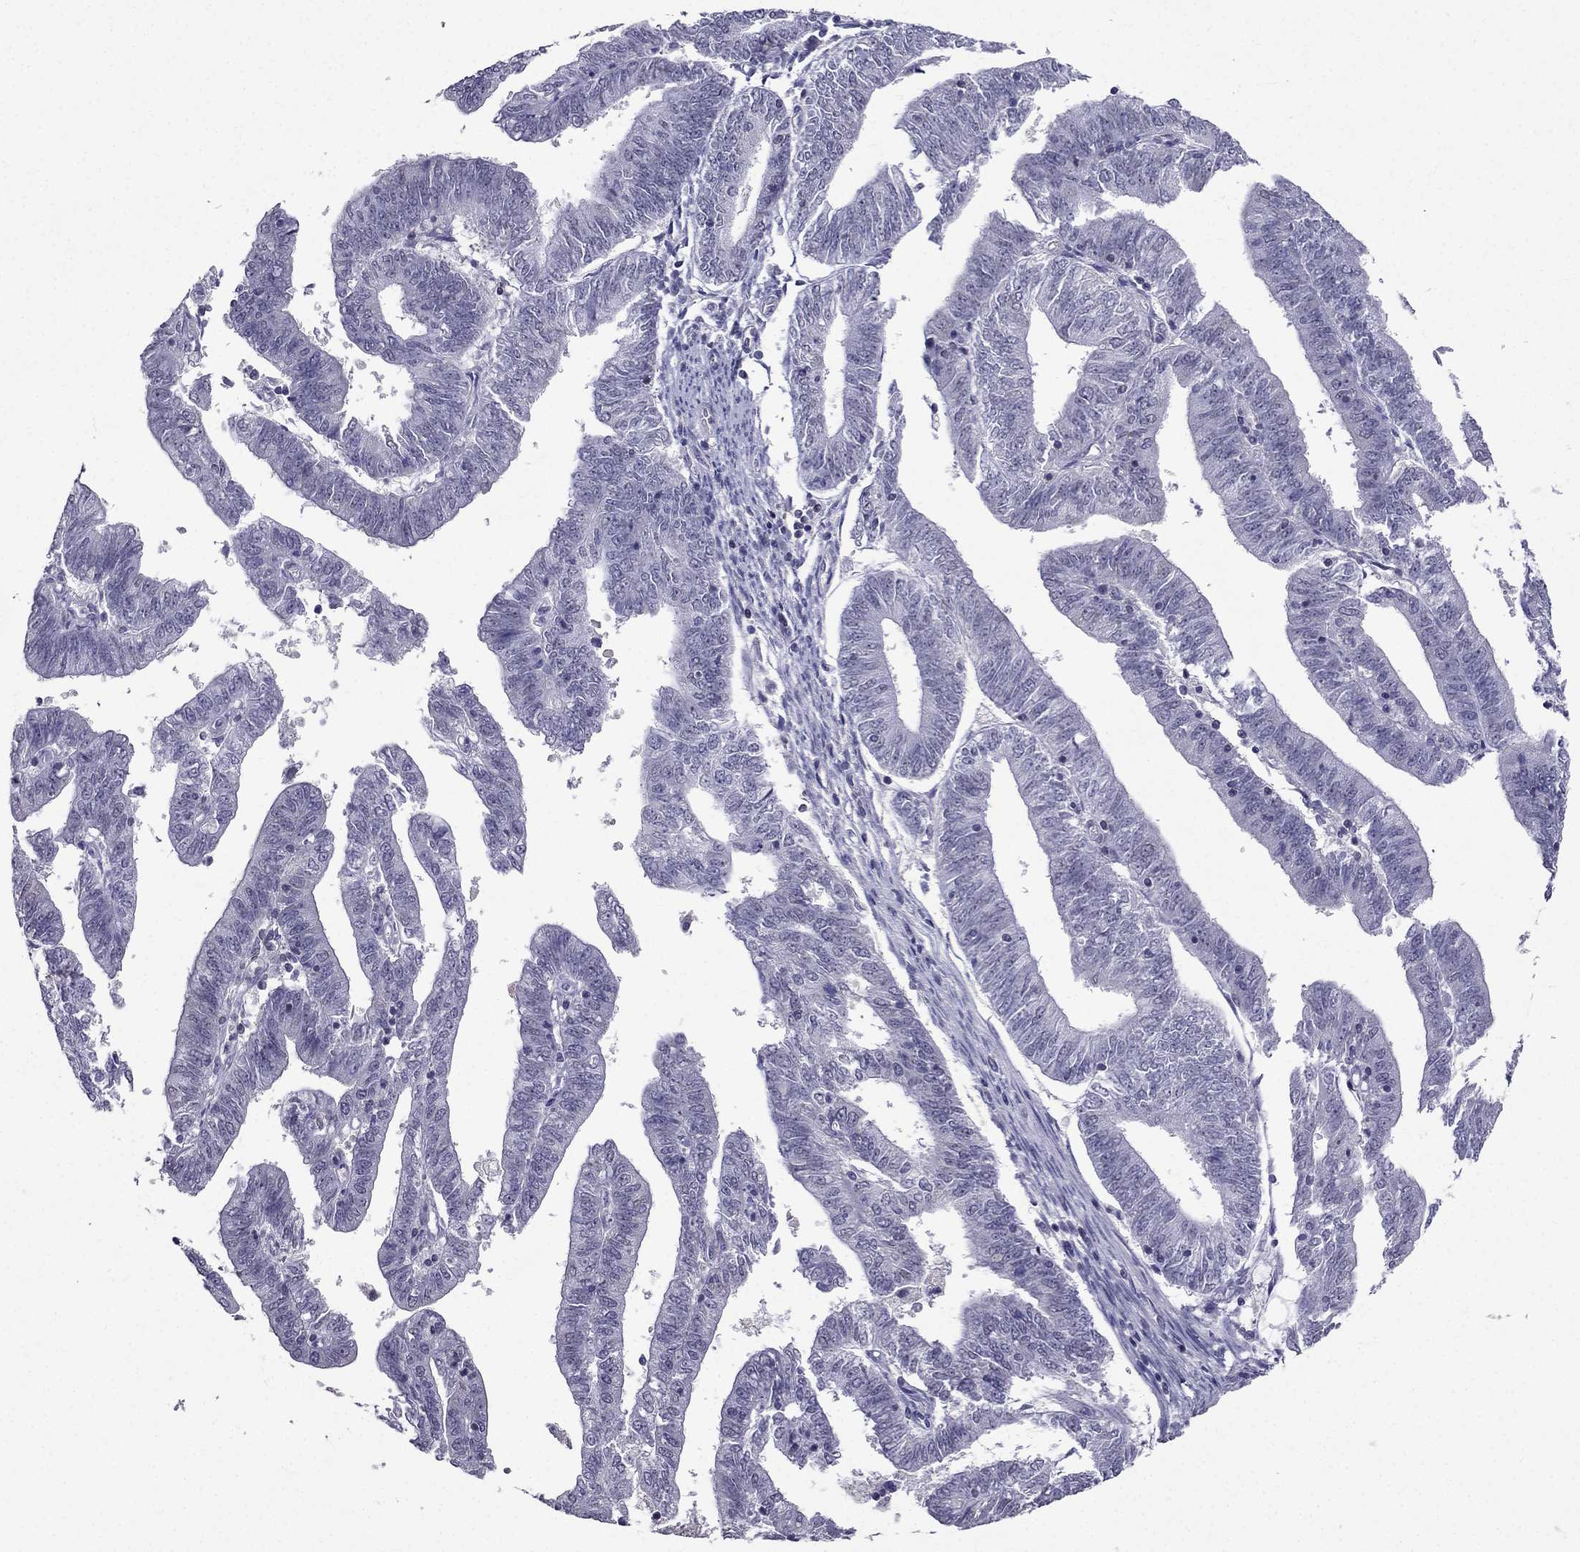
{"staining": {"intensity": "negative", "quantity": "none", "location": "none"}, "tissue": "endometrial cancer", "cell_type": "Tumor cells", "image_type": "cancer", "snomed": [{"axis": "morphology", "description": "Adenocarcinoma, NOS"}, {"axis": "topography", "description": "Endometrium"}], "caption": "DAB immunohistochemical staining of adenocarcinoma (endometrial) displays no significant positivity in tumor cells. (DAB (3,3'-diaminobenzidine) IHC visualized using brightfield microscopy, high magnification).", "gene": "AAK1", "patient": {"sex": "female", "age": 82}}